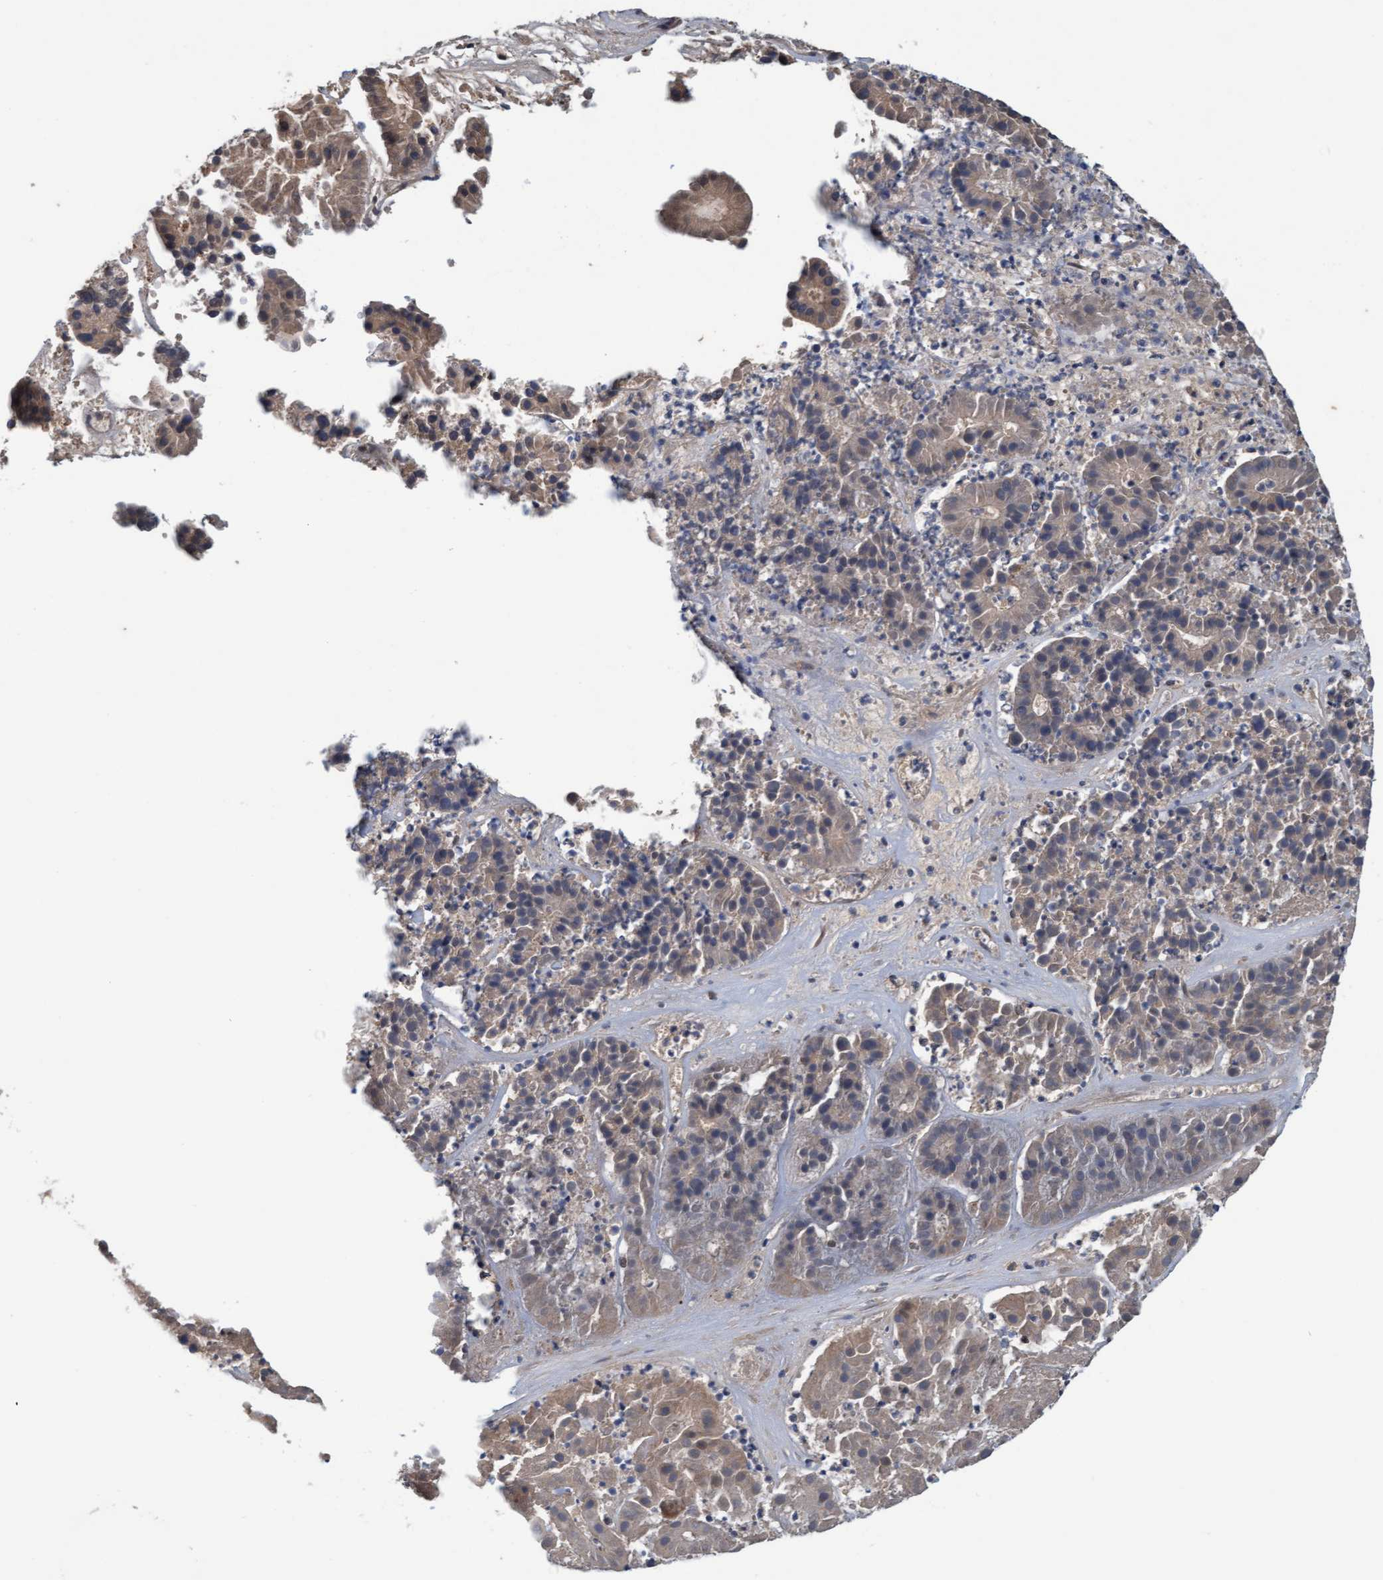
{"staining": {"intensity": "moderate", "quantity": ">75%", "location": "cytoplasmic/membranous"}, "tissue": "pancreatic cancer", "cell_type": "Tumor cells", "image_type": "cancer", "snomed": [{"axis": "morphology", "description": "Adenocarcinoma, NOS"}, {"axis": "topography", "description": "Pancreas"}], "caption": "Adenocarcinoma (pancreatic) was stained to show a protein in brown. There is medium levels of moderate cytoplasmic/membranous positivity in about >75% of tumor cells. Ihc stains the protein of interest in brown and the nuclei are stained blue.", "gene": "MLXIP", "patient": {"sex": "male", "age": 50}}